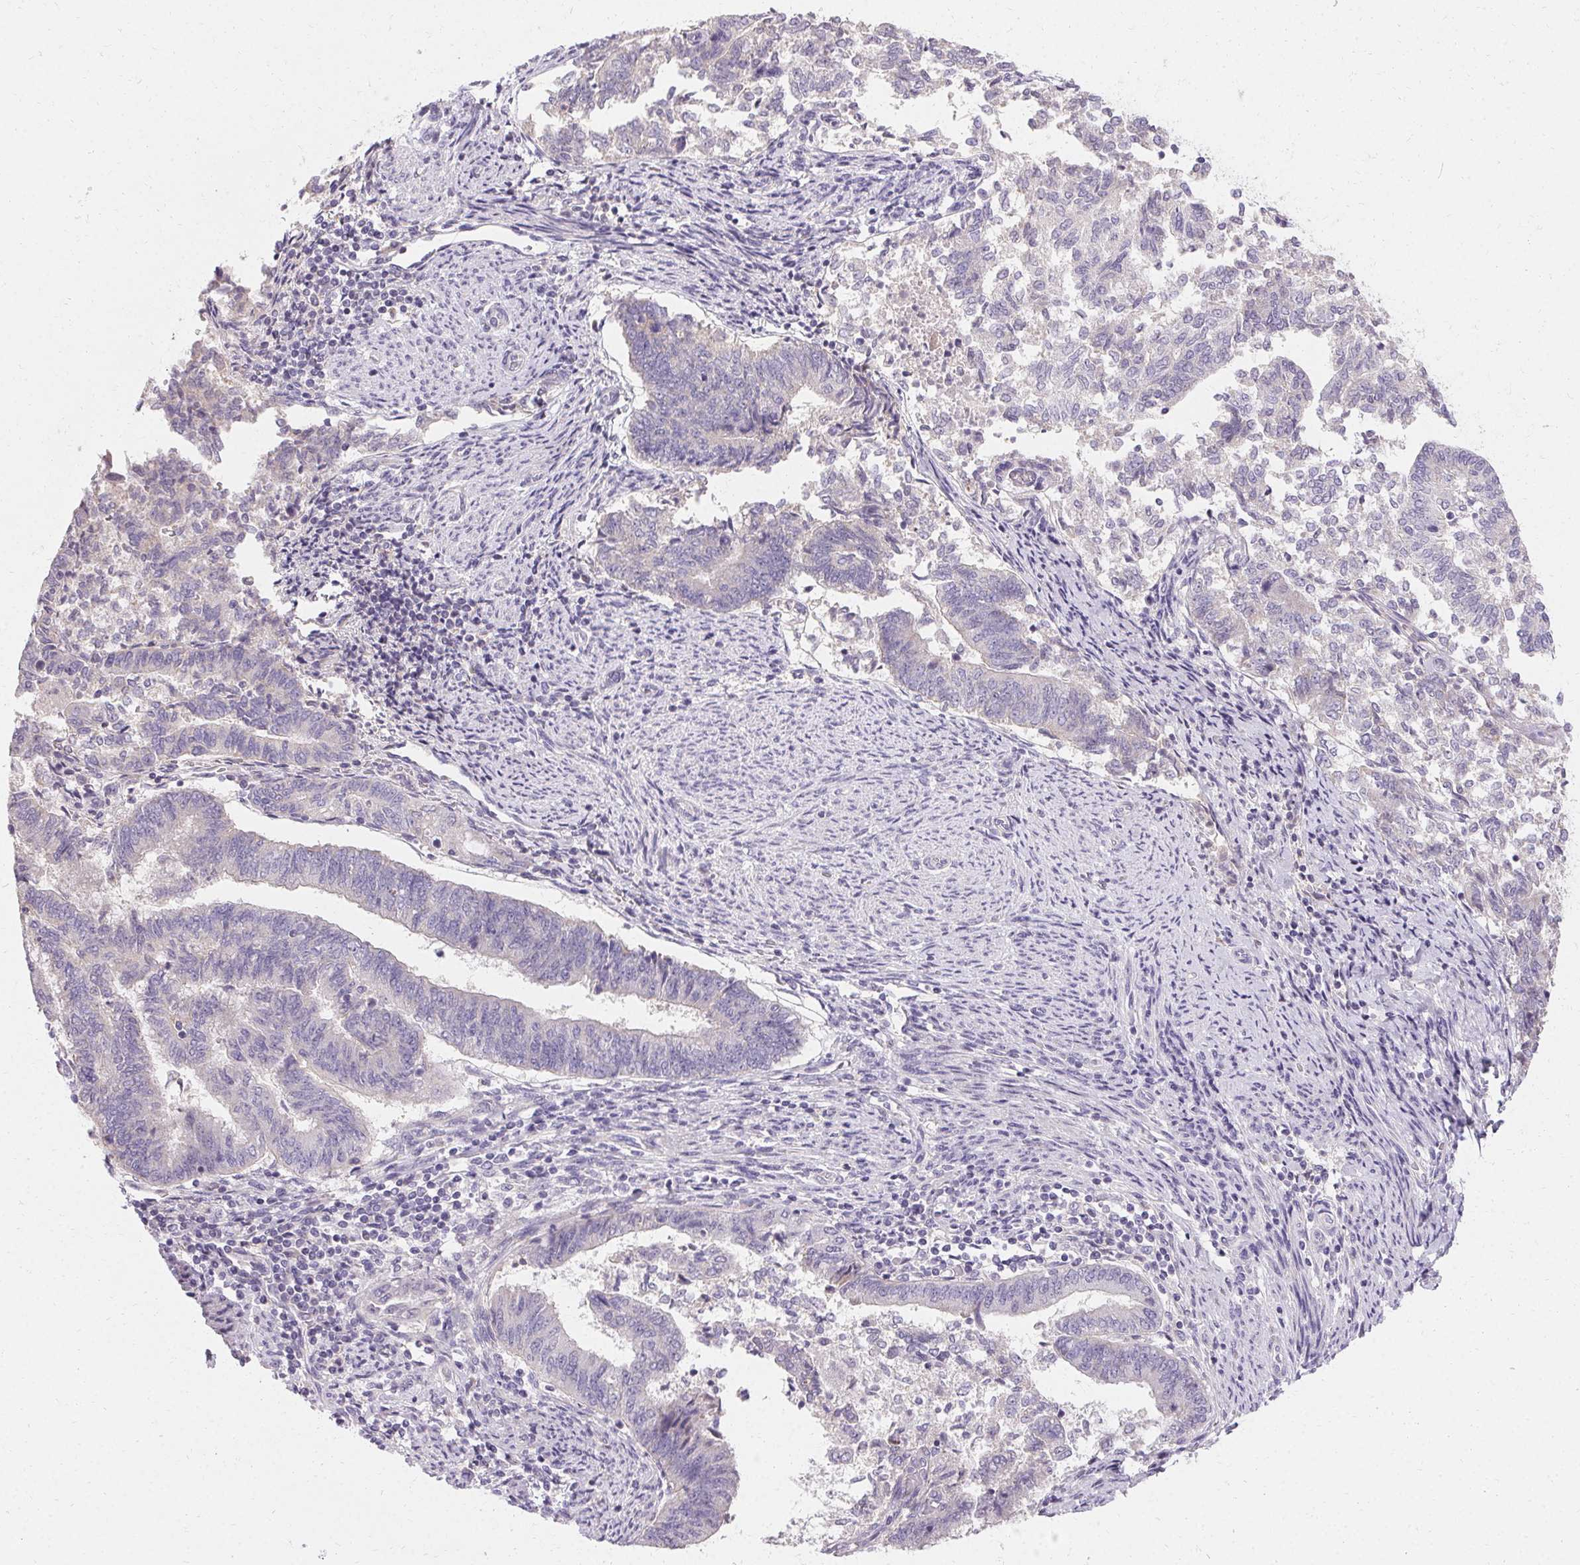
{"staining": {"intensity": "negative", "quantity": "none", "location": "none"}, "tissue": "endometrial cancer", "cell_type": "Tumor cells", "image_type": "cancer", "snomed": [{"axis": "morphology", "description": "Adenocarcinoma, NOS"}, {"axis": "topography", "description": "Endometrium"}], "caption": "A photomicrograph of endometrial adenocarcinoma stained for a protein exhibits no brown staining in tumor cells.", "gene": "TRIP13", "patient": {"sex": "female", "age": 65}}